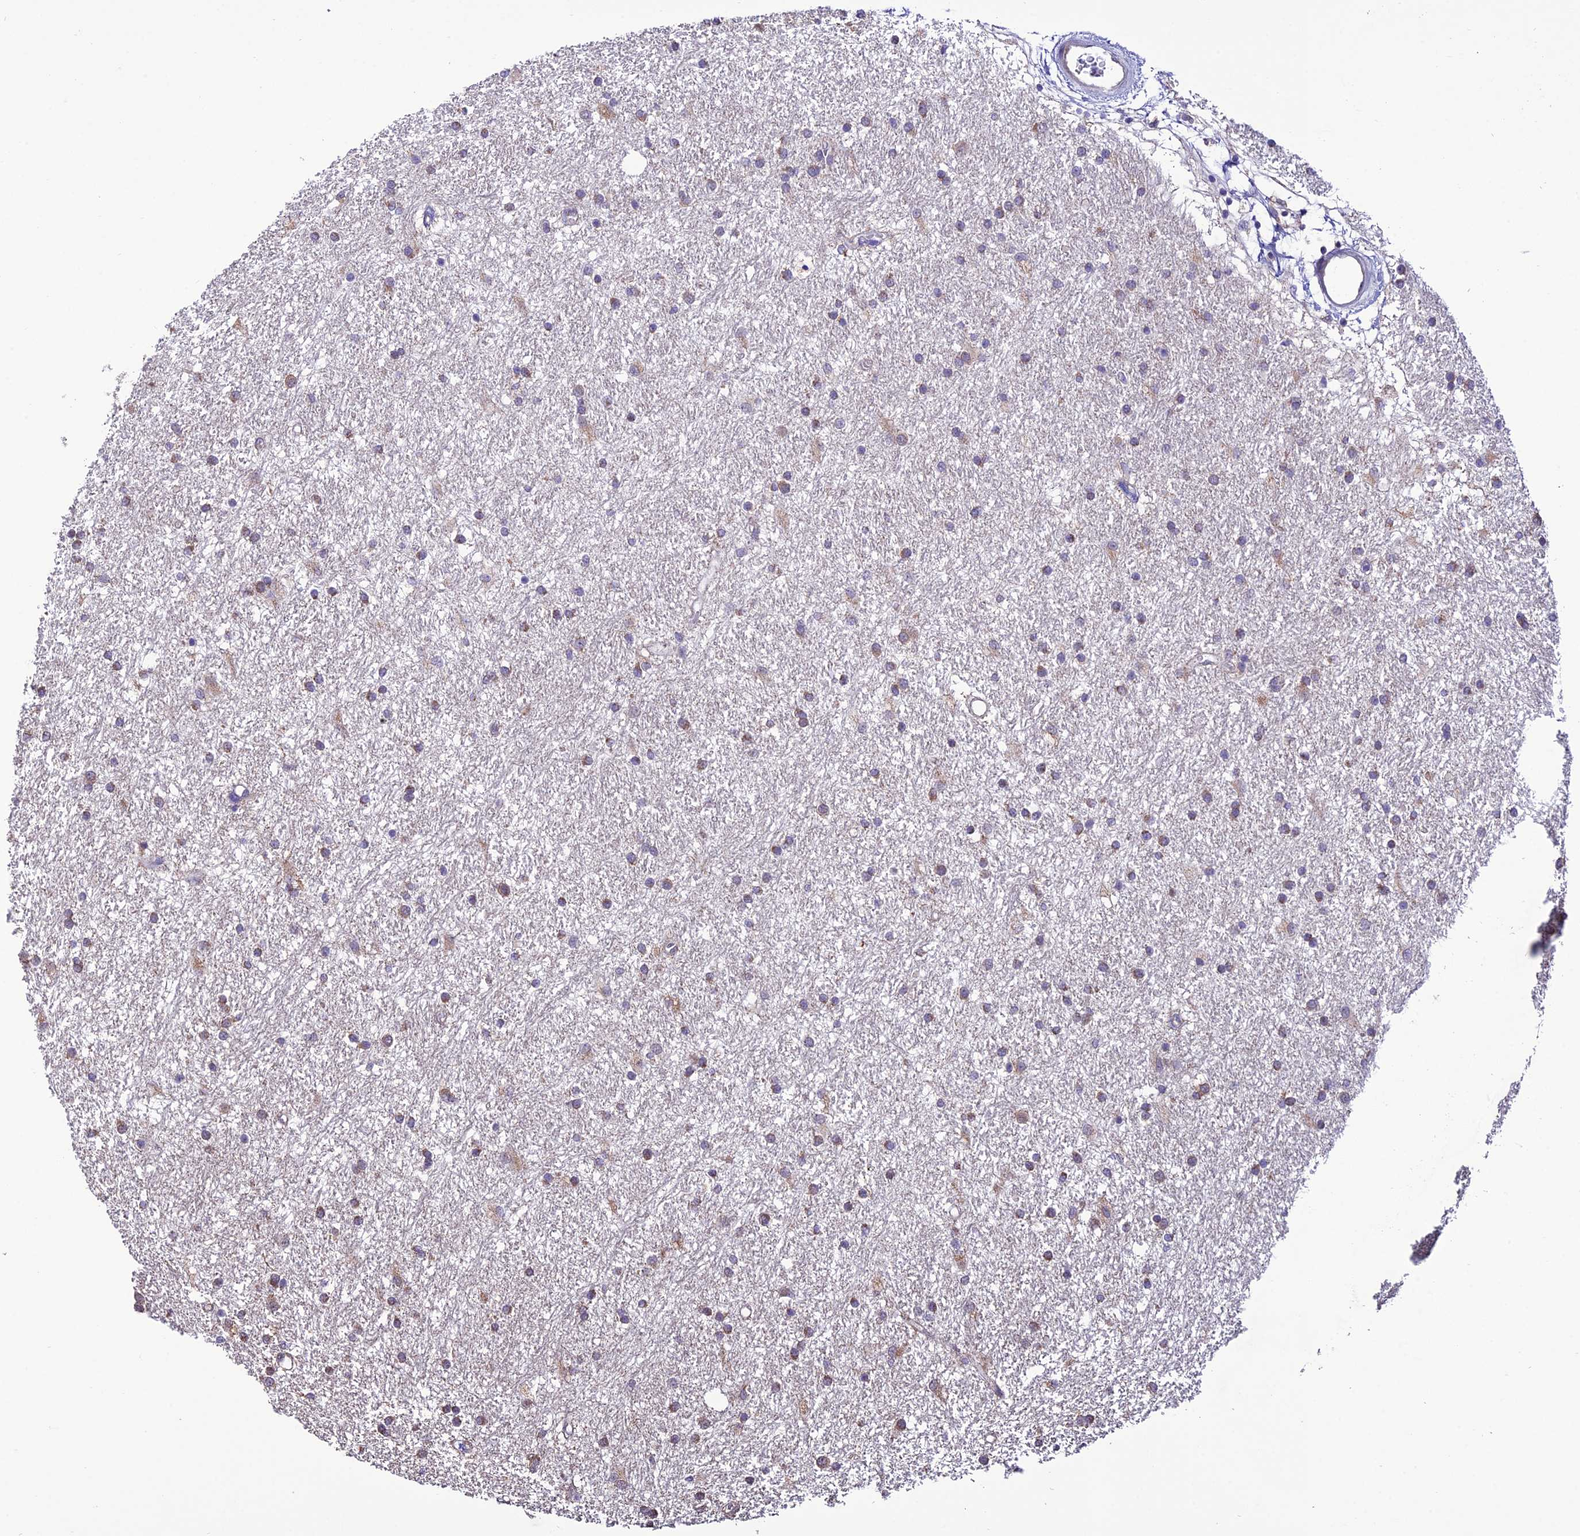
{"staining": {"intensity": "weak", "quantity": "25%-75%", "location": "cytoplasmic/membranous"}, "tissue": "glioma", "cell_type": "Tumor cells", "image_type": "cancer", "snomed": [{"axis": "morphology", "description": "Glioma, malignant, High grade"}, {"axis": "topography", "description": "Brain"}], "caption": "Malignant glioma (high-grade) stained with immunohistochemistry reveals weak cytoplasmic/membranous expression in approximately 25%-75% of tumor cells. The protein of interest is shown in brown color, while the nuclei are stained blue.", "gene": "HOGA1", "patient": {"sex": "male", "age": 77}}